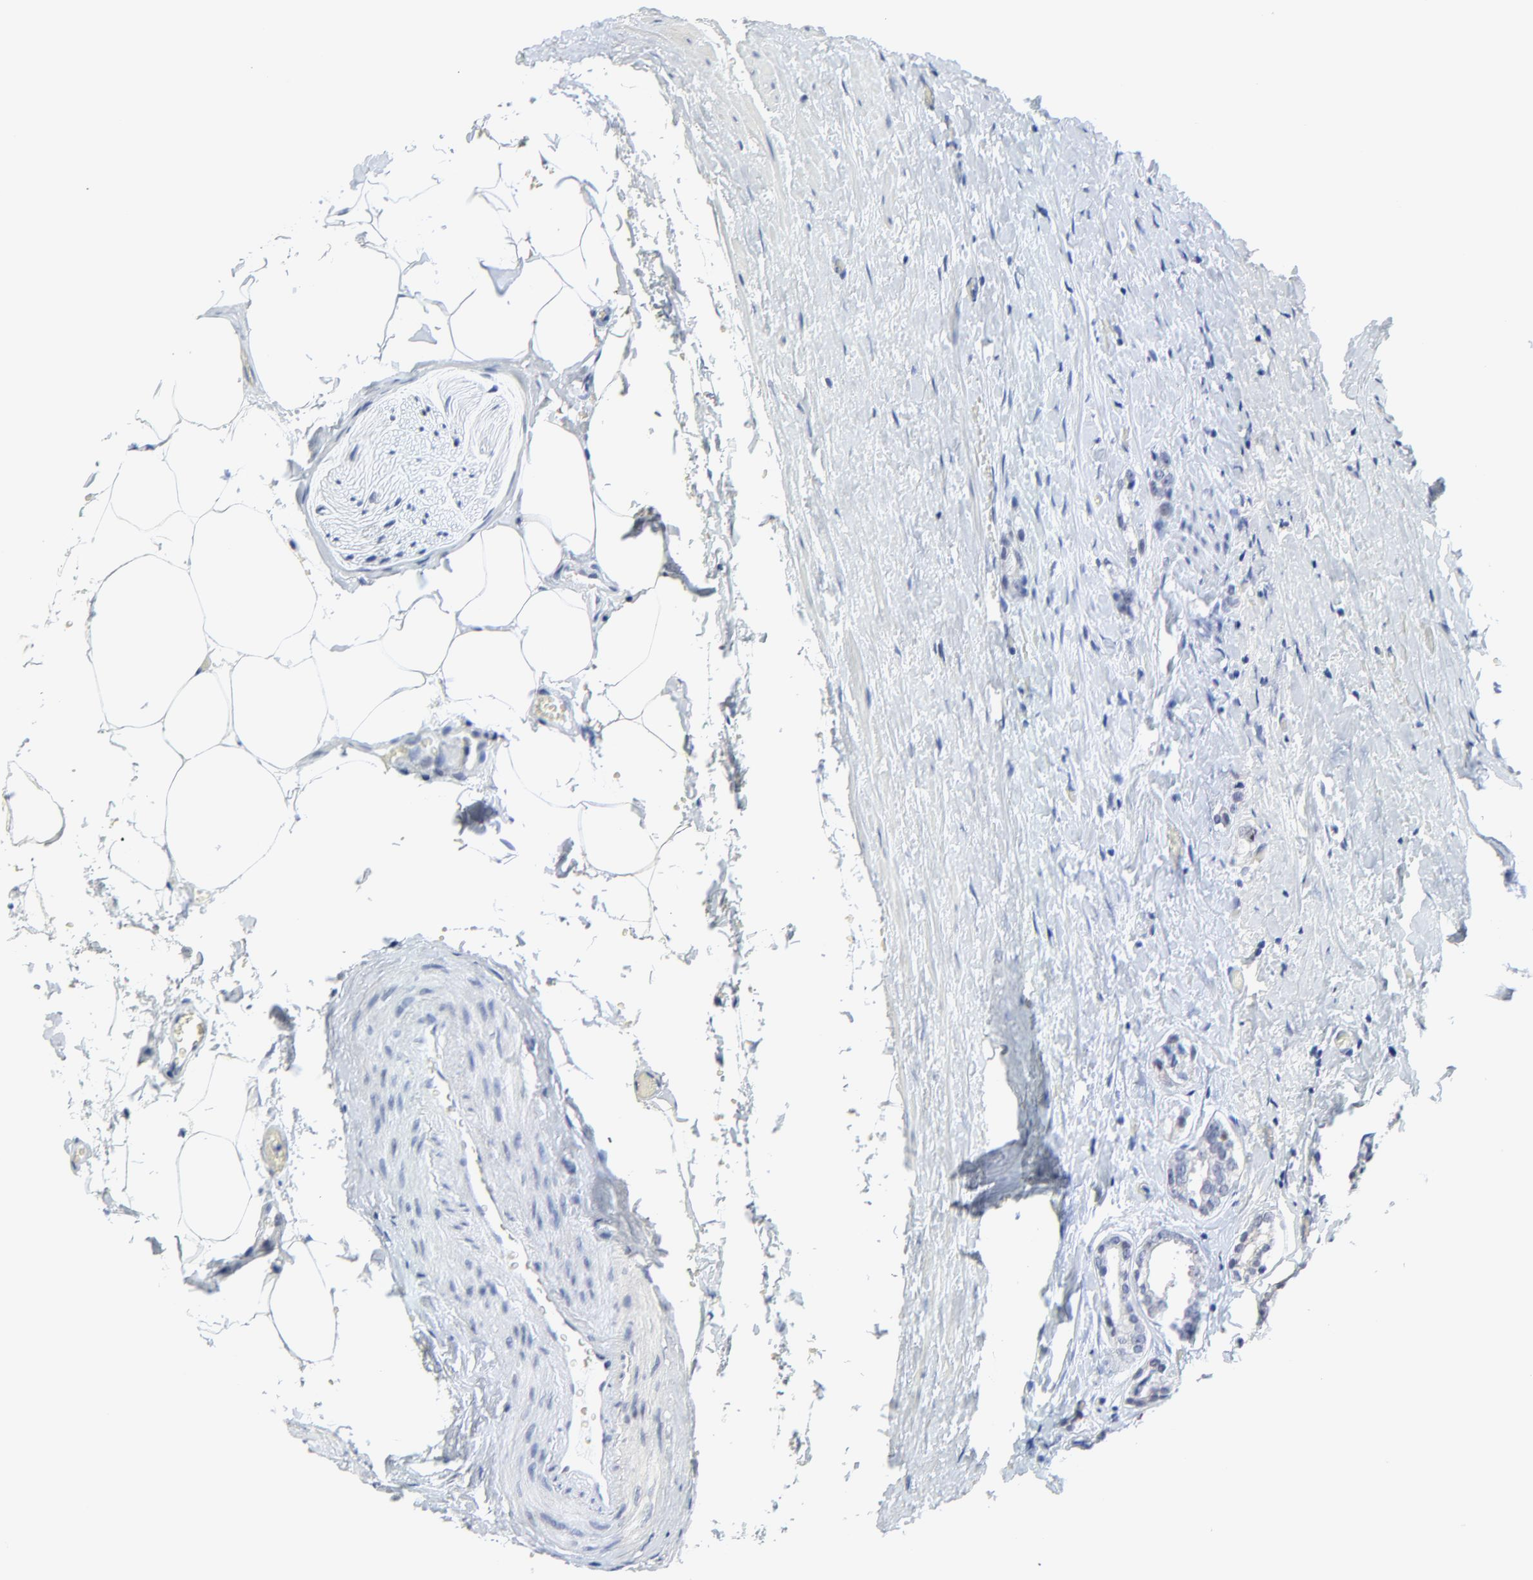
{"staining": {"intensity": "negative", "quantity": "none", "location": "none"}, "tissue": "prostate cancer", "cell_type": "Tumor cells", "image_type": "cancer", "snomed": [{"axis": "morphology", "description": "Adenocarcinoma, Medium grade"}, {"axis": "topography", "description": "Prostate"}], "caption": "This is an IHC histopathology image of human prostate cancer. There is no positivity in tumor cells.", "gene": "ZNF589", "patient": {"sex": "male", "age": 59}}